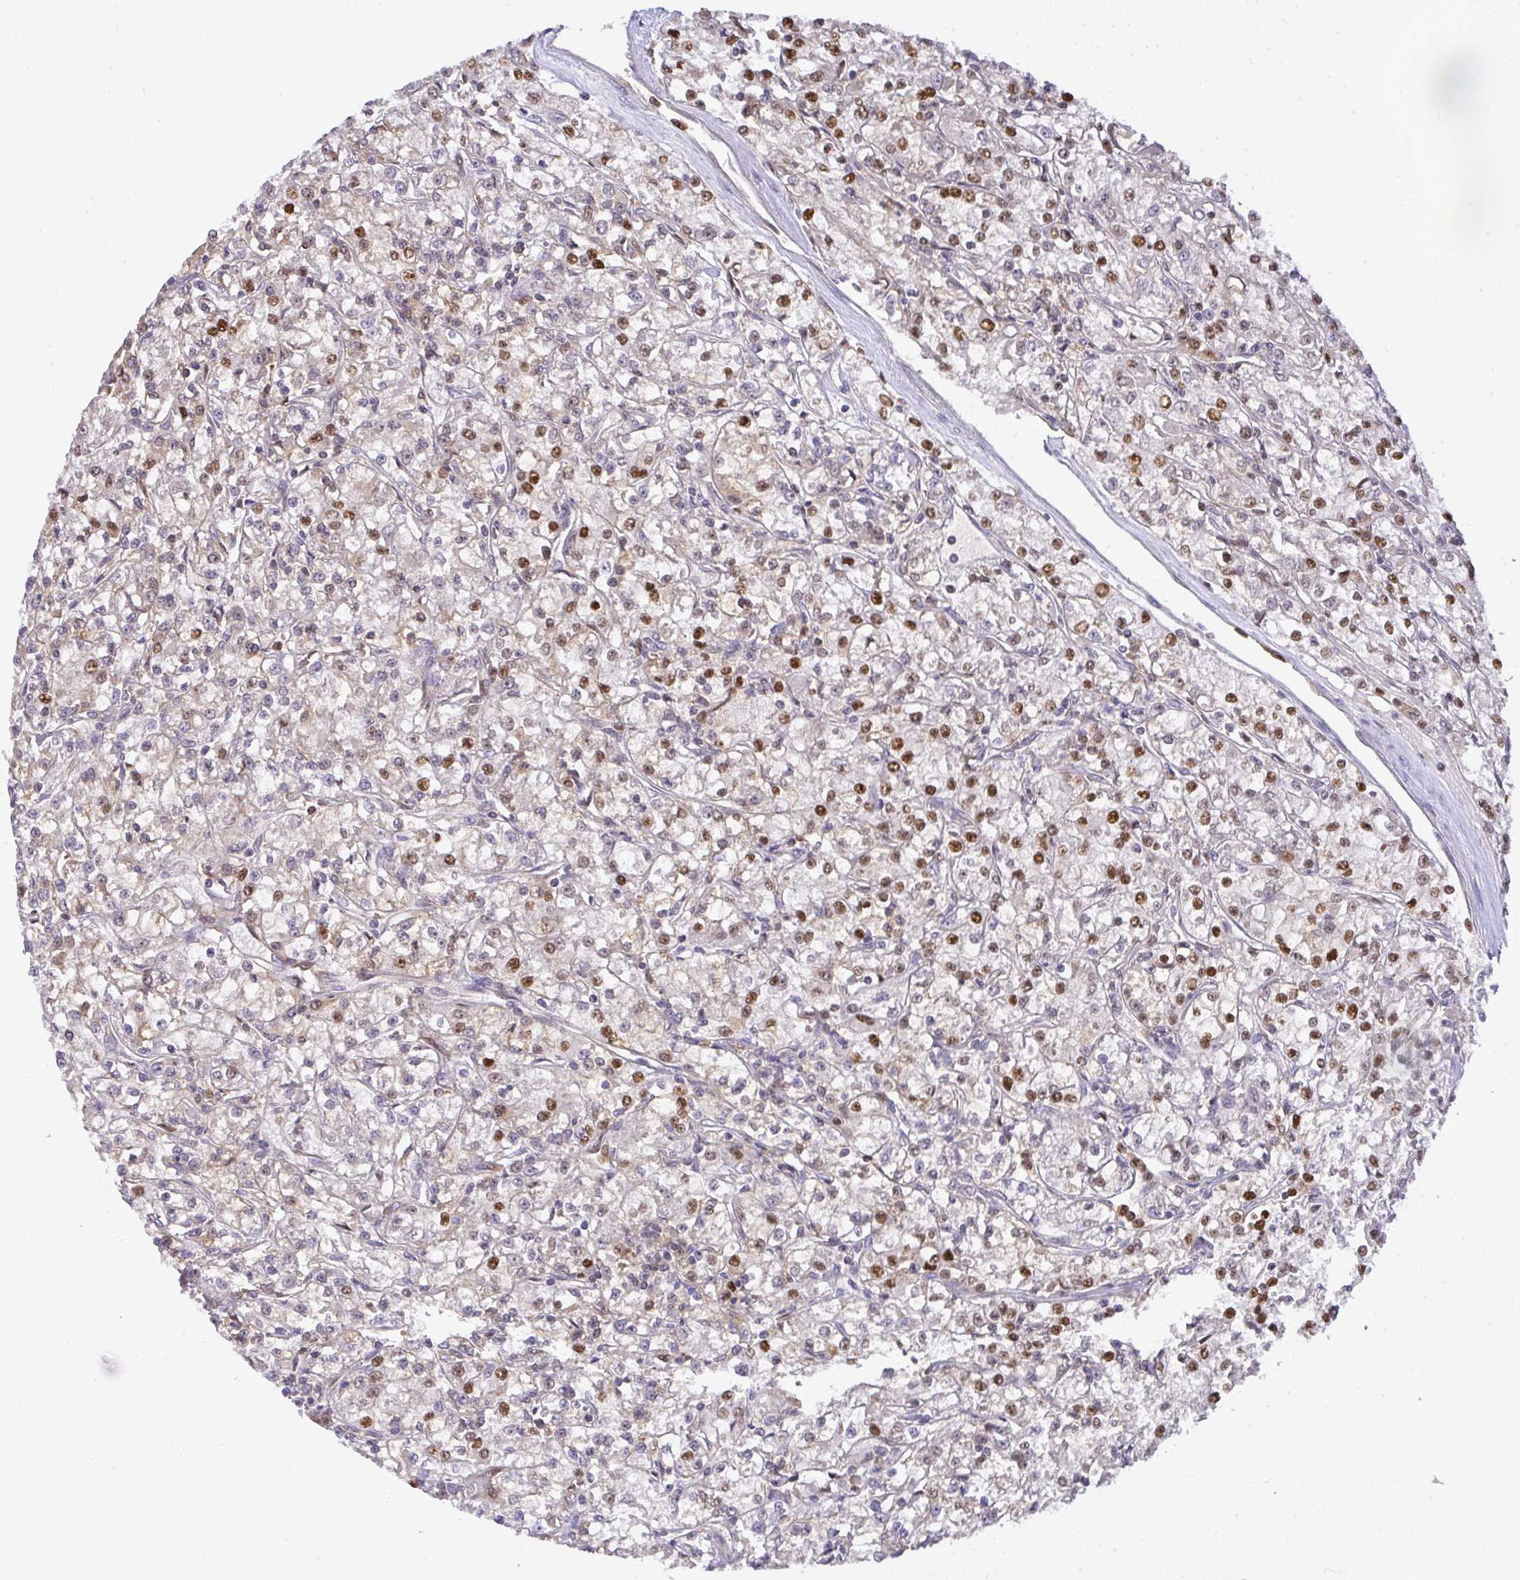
{"staining": {"intensity": "moderate", "quantity": "25%-75%", "location": "nuclear"}, "tissue": "renal cancer", "cell_type": "Tumor cells", "image_type": "cancer", "snomed": [{"axis": "morphology", "description": "Adenocarcinoma, NOS"}, {"axis": "topography", "description": "Kidney"}], "caption": "Protein staining shows moderate nuclear positivity in approximately 25%-75% of tumor cells in adenocarcinoma (renal).", "gene": "BBX", "patient": {"sex": "female", "age": 59}}